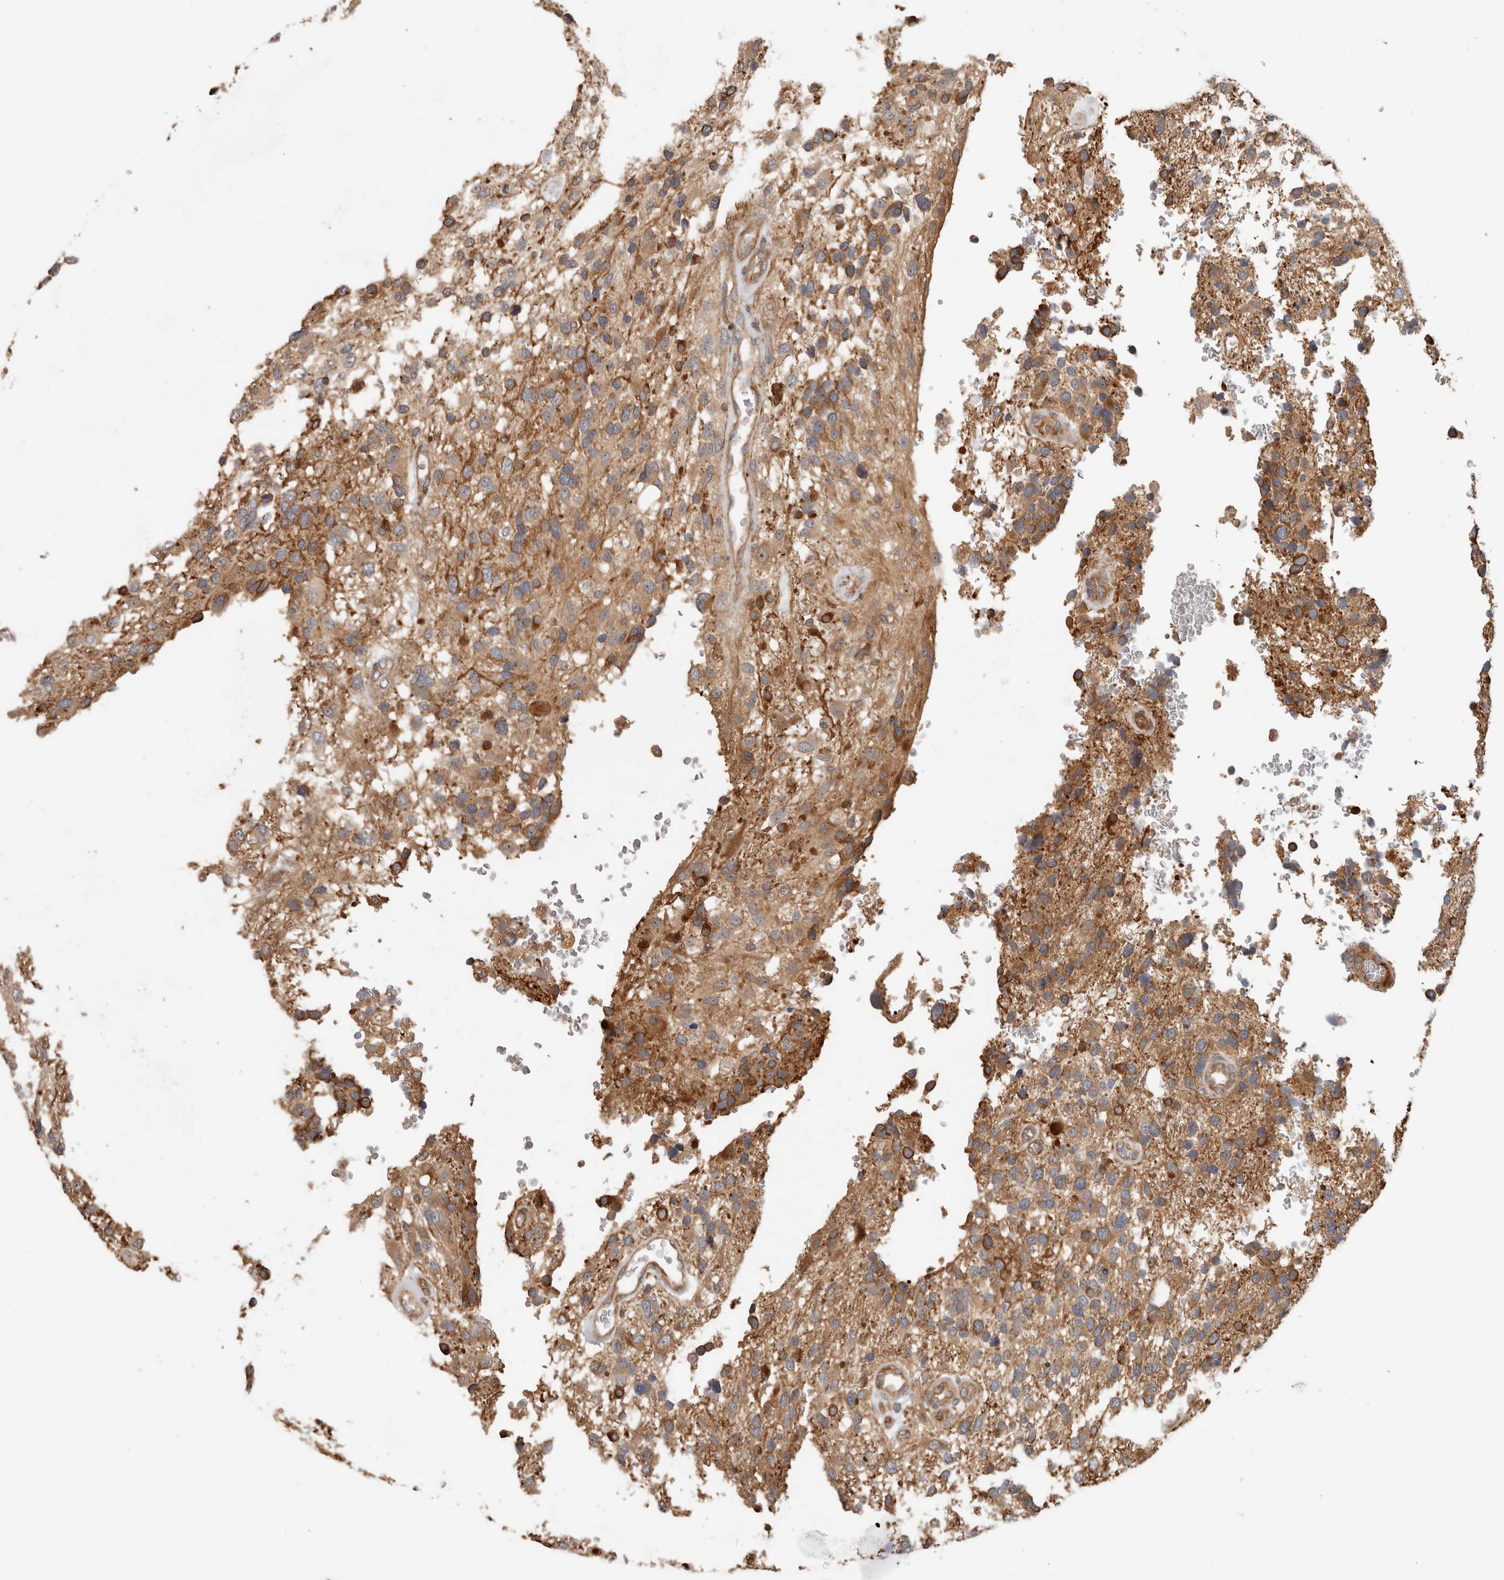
{"staining": {"intensity": "moderate", "quantity": ">75%", "location": "cytoplasmic/membranous"}, "tissue": "glioma", "cell_type": "Tumor cells", "image_type": "cancer", "snomed": [{"axis": "morphology", "description": "Glioma, malignant, High grade"}, {"axis": "topography", "description": "Brain"}], "caption": "A brown stain highlights moderate cytoplasmic/membranous positivity of a protein in human malignant glioma (high-grade) tumor cells. The staining was performed using DAB (3,3'-diaminobenzidine), with brown indicating positive protein expression. Nuclei are stained blue with hematoxylin.", "gene": "SIPA1L2", "patient": {"sex": "female", "age": 58}}